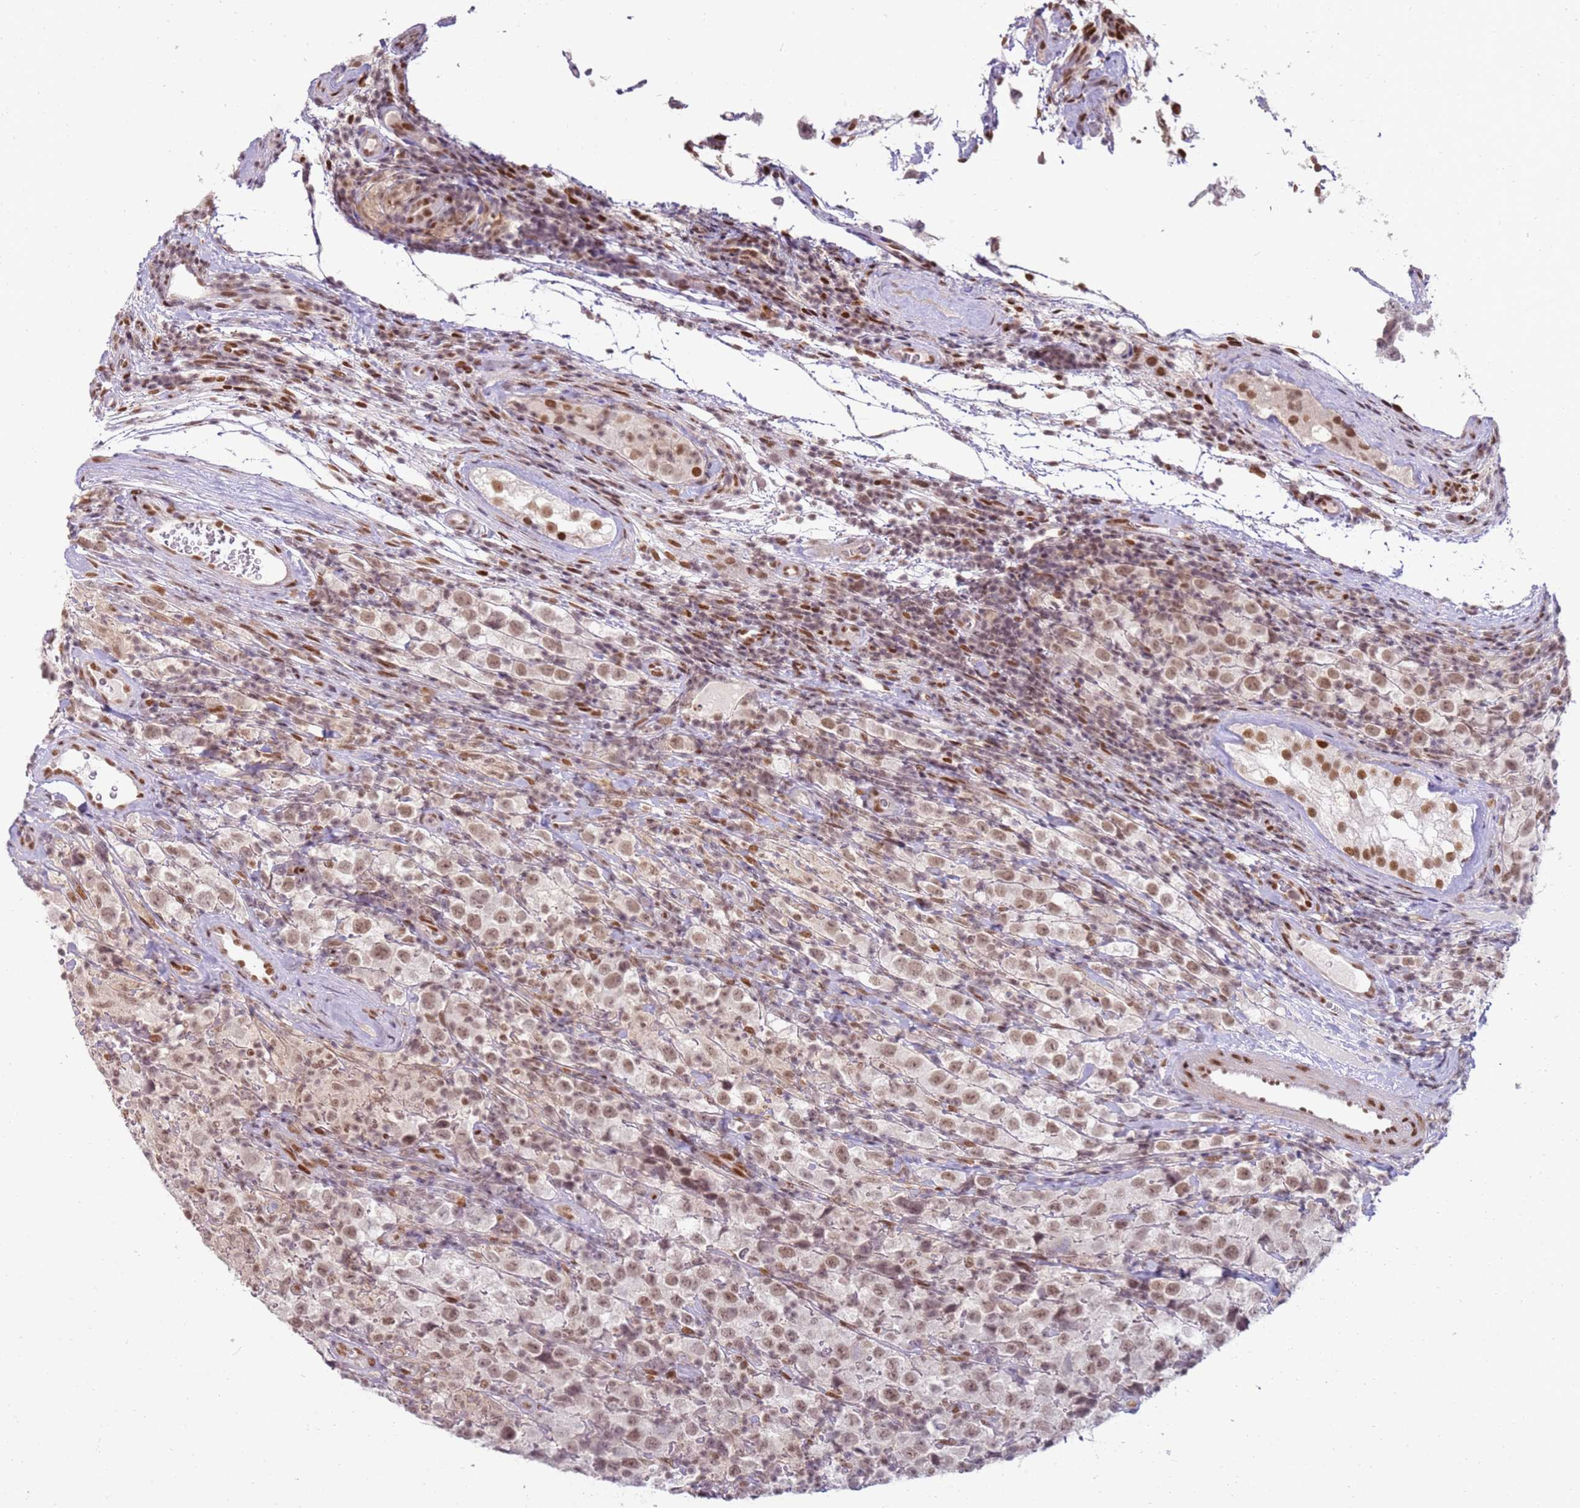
{"staining": {"intensity": "moderate", "quantity": ">75%", "location": "nuclear"}, "tissue": "testis cancer", "cell_type": "Tumor cells", "image_type": "cancer", "snomed": [{"axis": "morphology", "description": "Seminoma, NOS"}, {"axis": "morphology", "description": "Carcinoma, Embryonal, NOS"}, {"axis": "topography", "description": "Testis"}], "caption": "Protein staining reveals moderate nuclear staining in about >75% of tumor cells in testis seminoma.", "gene": "PHC2", "patient": {"sex": "male", "age": 41}}